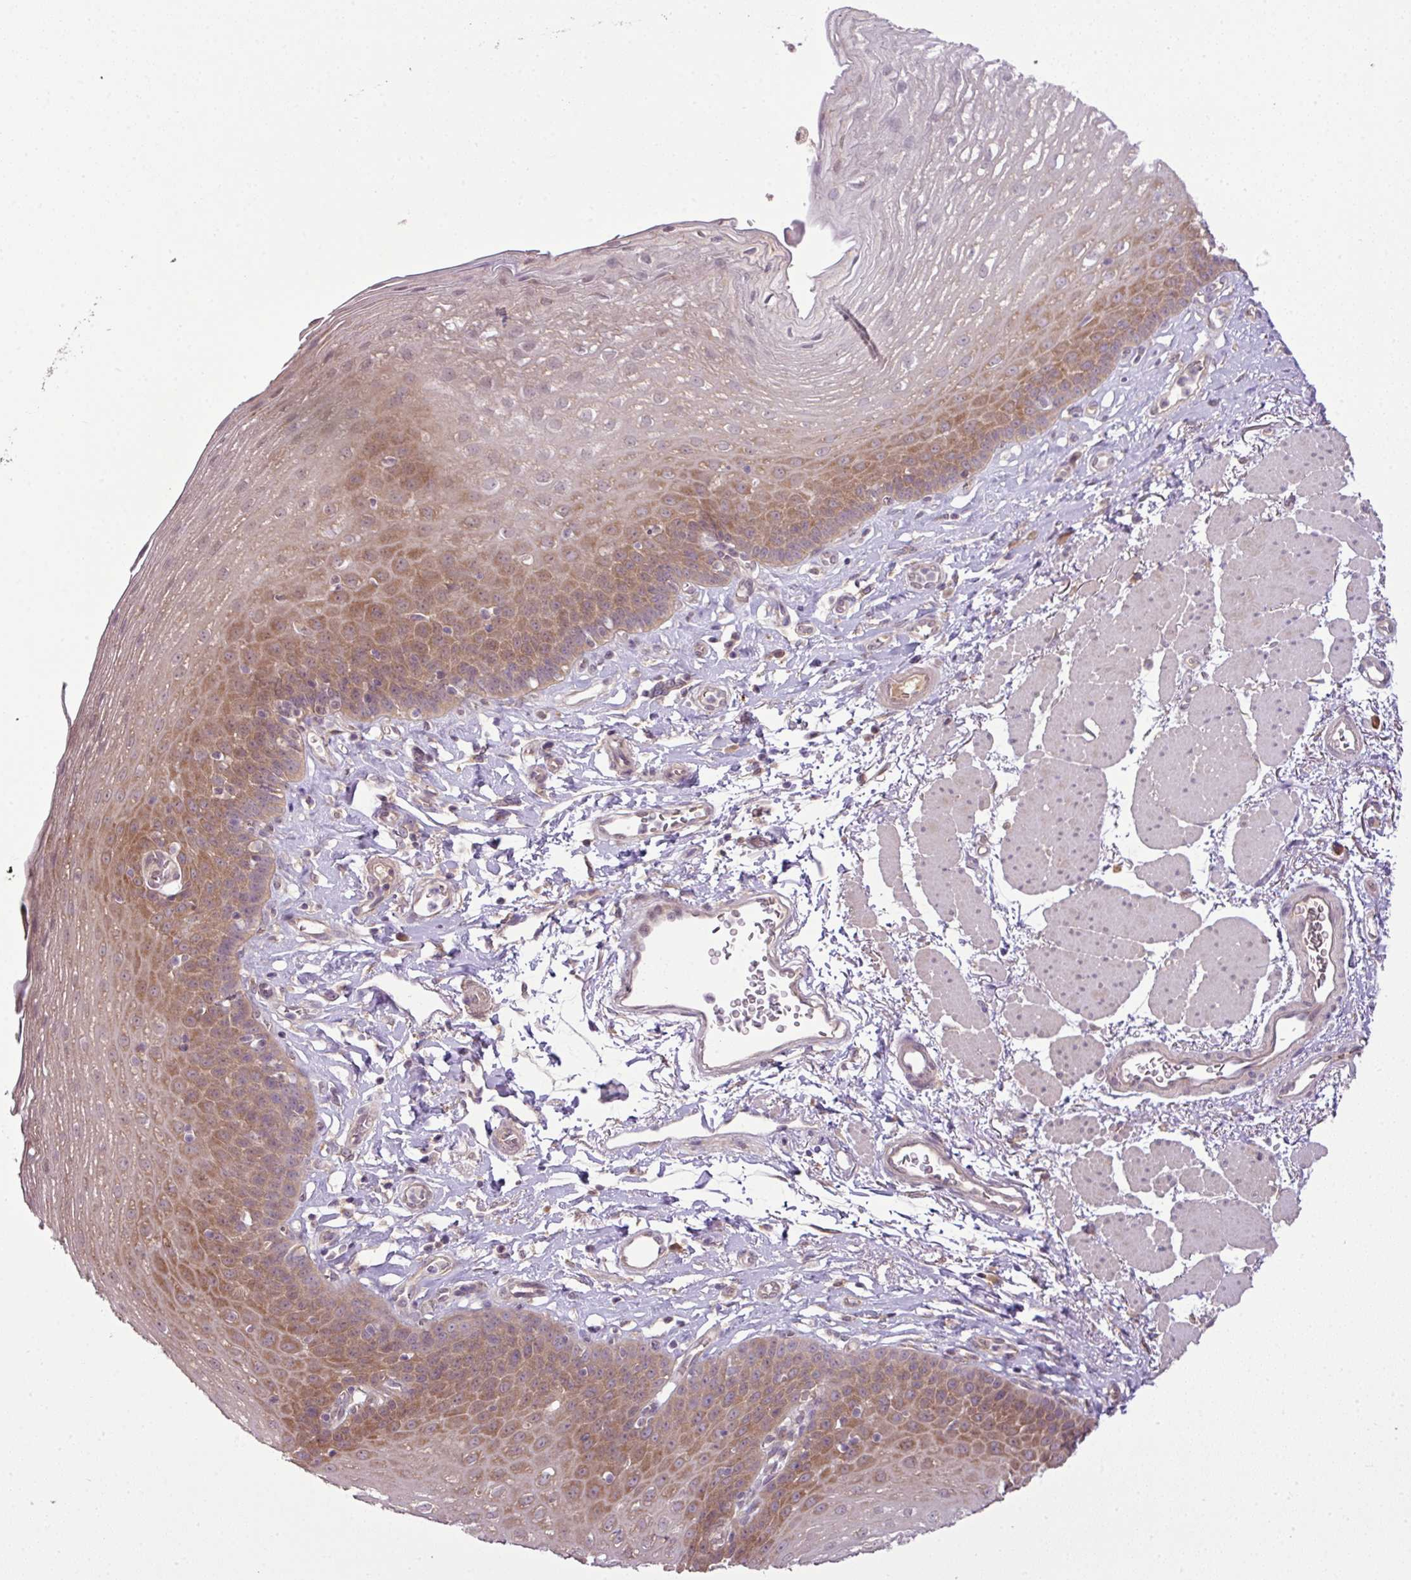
{"staining": {"intensity": "moderate", "quantity": ">75%", "location": "cytoplasmic/membranous"}, "tissue": "esophagus", "cell_type": "Squamous epithelial cells", "image_type": "normal", "snomed": [{"axis": "morphology", "description": "Normal tissue, NOS"}, {"axis": "topography", "description": "Esophagus"}], "caption": "This photomicrograph exhibits normal esophagus stained with immunohistochemistry (IHC) to label a protein in brown. The cytoplasmic/membranous of squamous epithelial cells show moderate positivity for the protein. Nuclei are counter-stained blue.", "gene": "DNAAF4", "patient": {"sex": "female", "age": 81}}